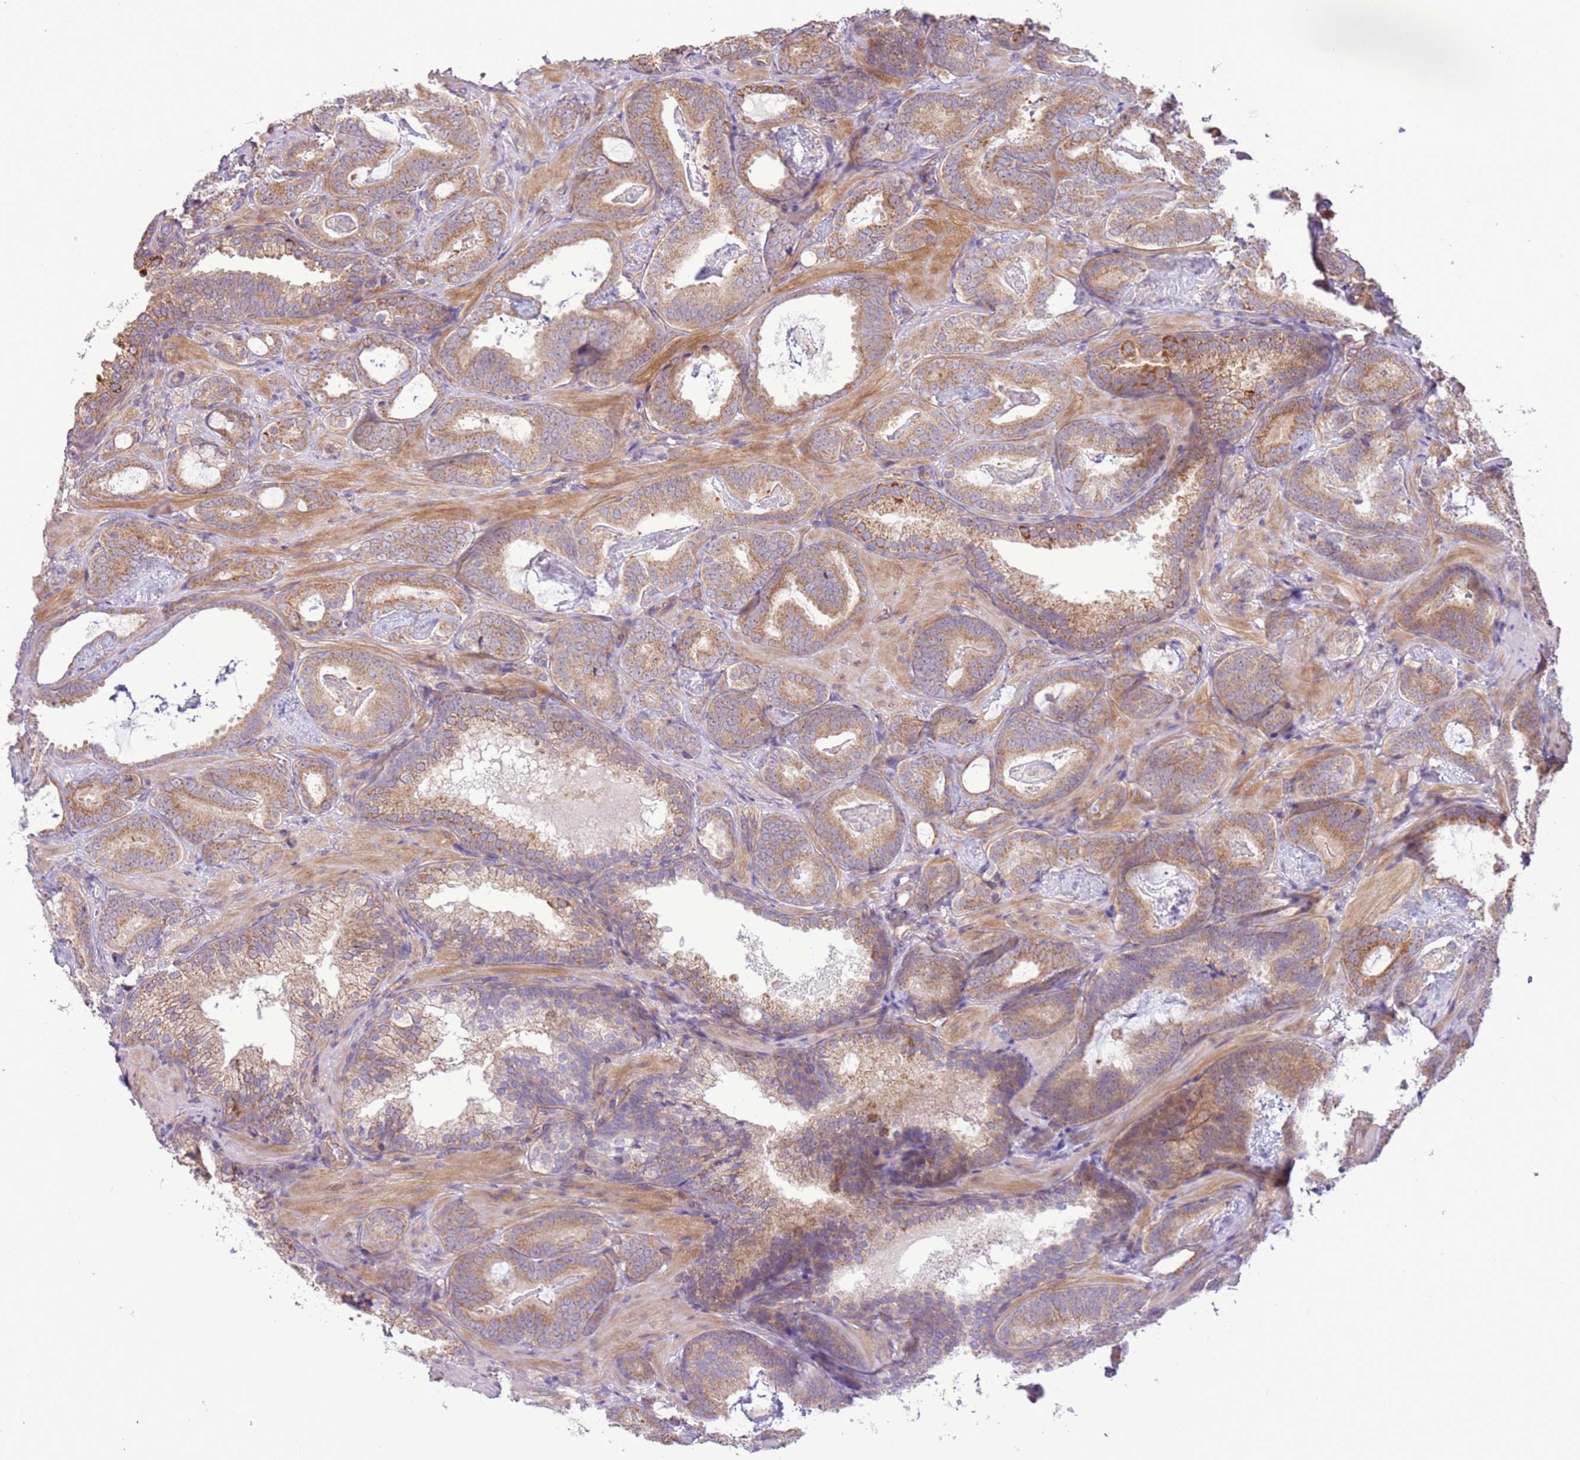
{"staining": {"intensity": "weak", "quantity": ">75%", "location": "cytoplasmic/membranous"}, "tissue": "prostate cancer", "cell_type": "Tumor cells", "image_type": "cancer", "snomed": [{"axis": "morphology", "description": "Adenocarcinoma, Low grade"}, {"axis": "topography", "description": "Prostate"}], "caption": "Protein expression analysis of human prostate cancer (low-grade adenocarcinoma) reveals weak cytoplasmic/membranous staining in approximately >75% of tumor cells.", "gene": "SCARA3", "patient": {"sex": "male", "age": 60}}